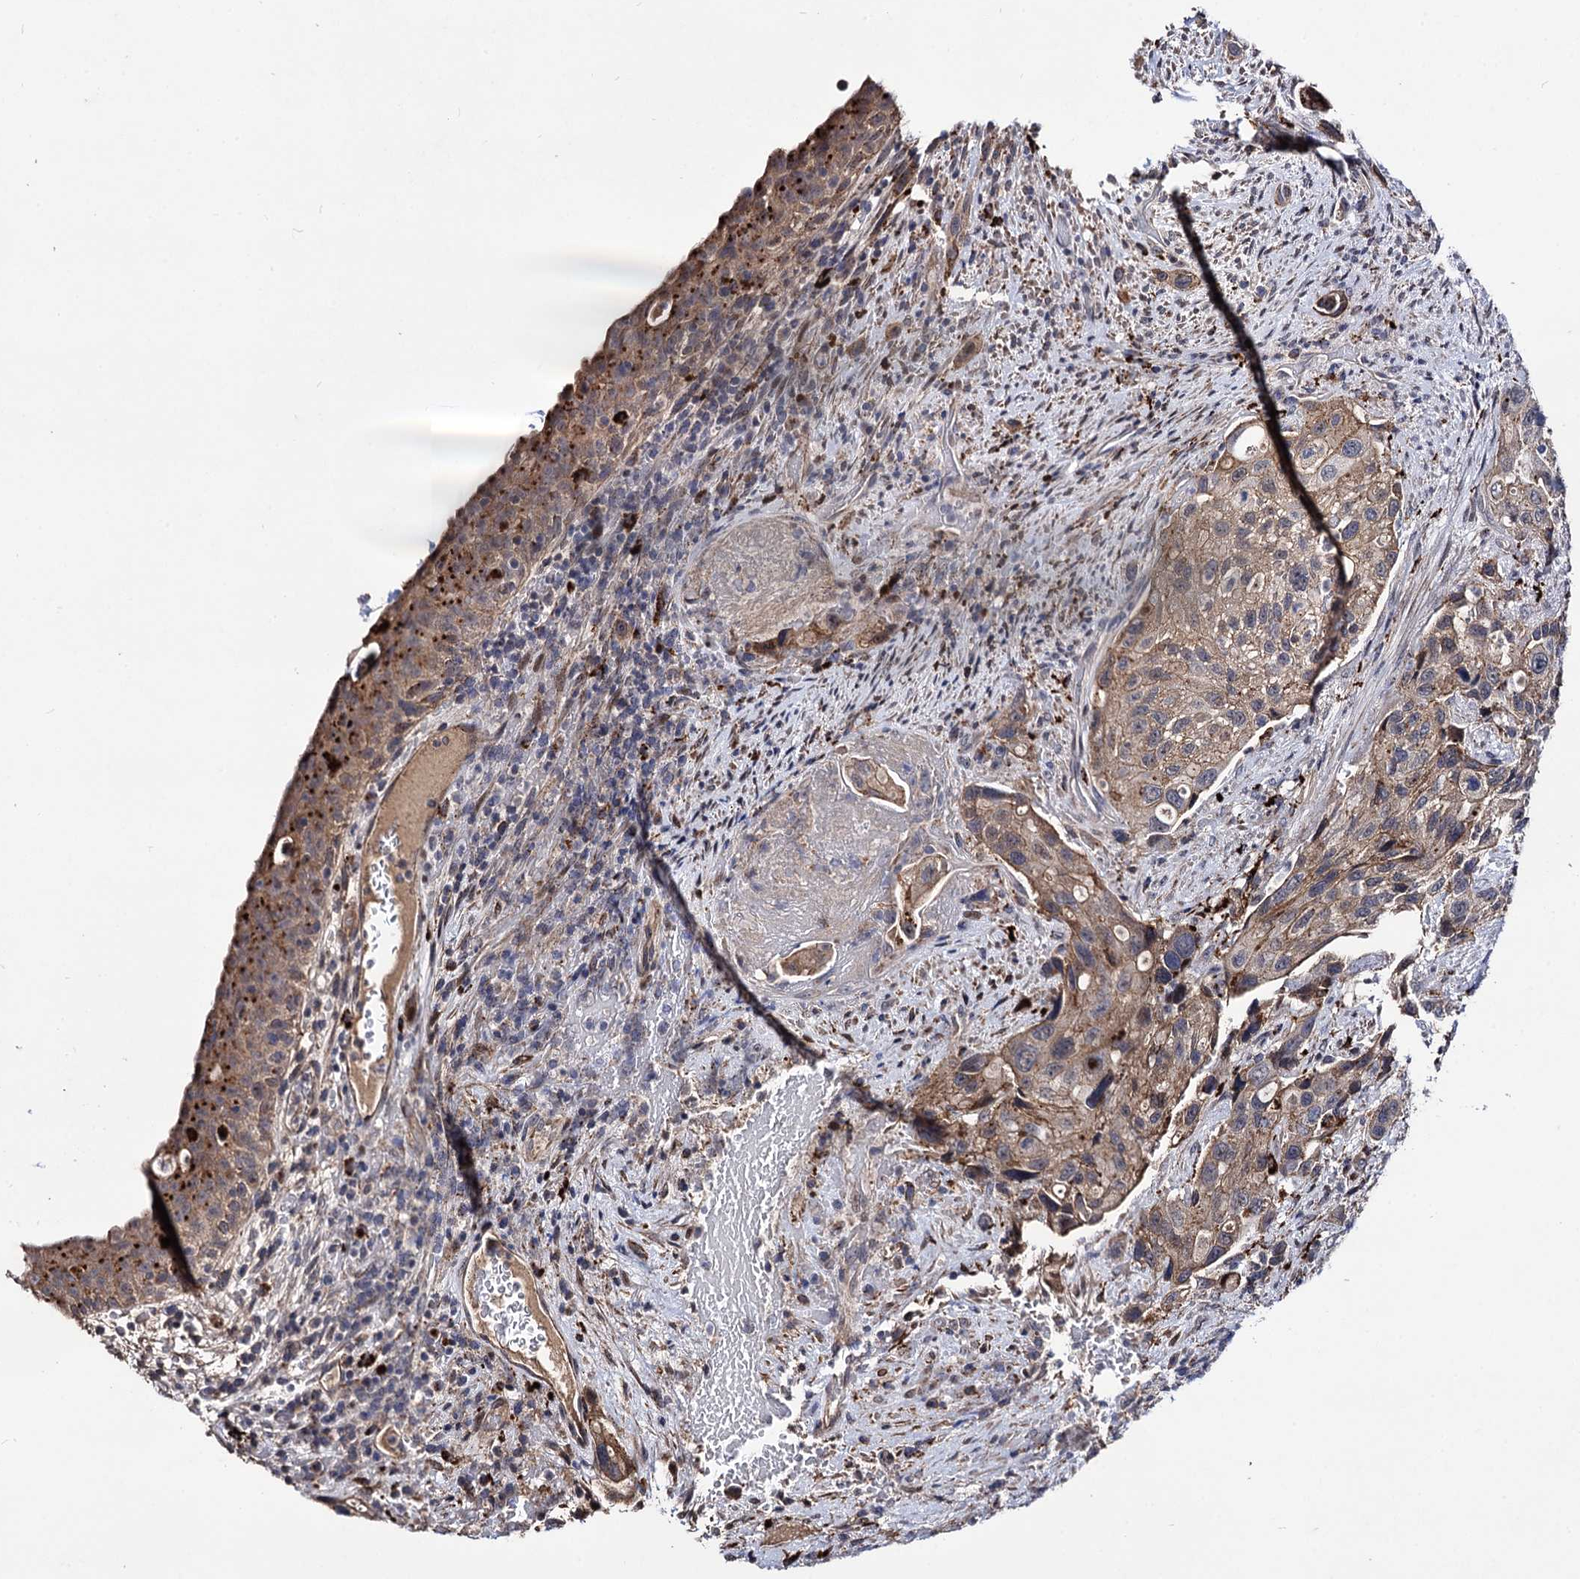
{"staining": {"intensity": "weak", "quantity": "25%-75%", "location": "cytoplasmic/membranous"}, "tissue": "urothelial cancer", "cell_type": "Tumor cells", "image_type": "cancer", "snomed": [{"axis": "morphology", "description": "Normal tissue, NOS"}, {"axis": "morphology", "description": "Urothelial carcinoma, High grade"}, {"axis": "topography", "description": "Vascular tissue"}, {"axis": "topography", "description": "Urinary bladder"}], "caption": "The image displays staining of urothelial cancer, revealing weak cytoplasmic/membranous protein expression (brown color) within tumor cells.", "gene": "MICAL2", "patient": {"sex": "female", "age": 56}}